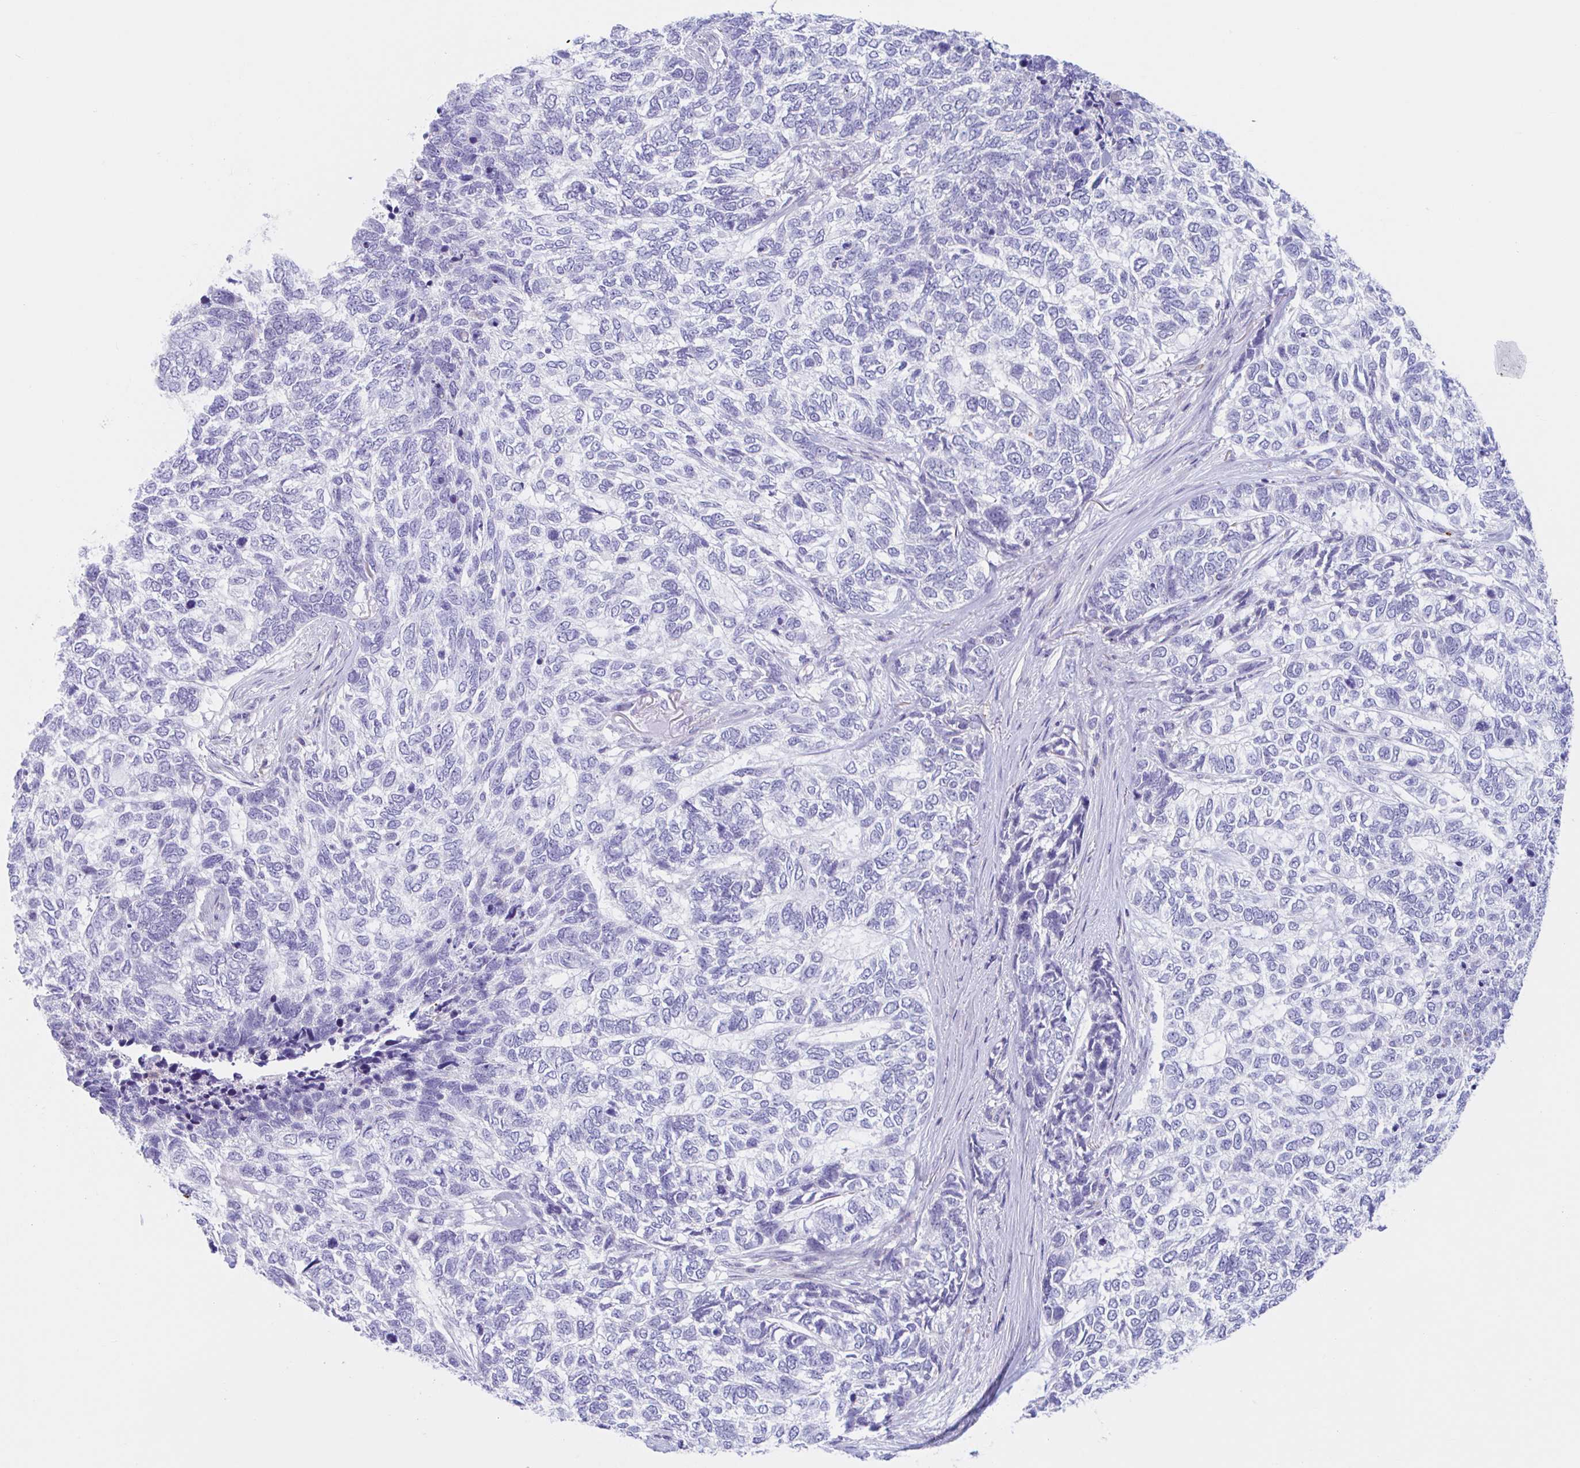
{"staining": {"intensity": "negative", "quantity": "none", "location": "none"}, "tissue": "skin cancer", "cell_type": "Tumor cells", "image_type": "cancer", "snomed": [{"axis": "morphology", "description": "Basal cell carcinoma"}, {"axis": "topography", "description": "Skin"}], "caption": "DAB (3,3'-diaminobenzidine) immunohistochemical staining of human skin basal cell carcinoma displays no significant expression in tumor cells.", "gene": "ANKRD9", "patient": {"sex": "female", "age": 65}}